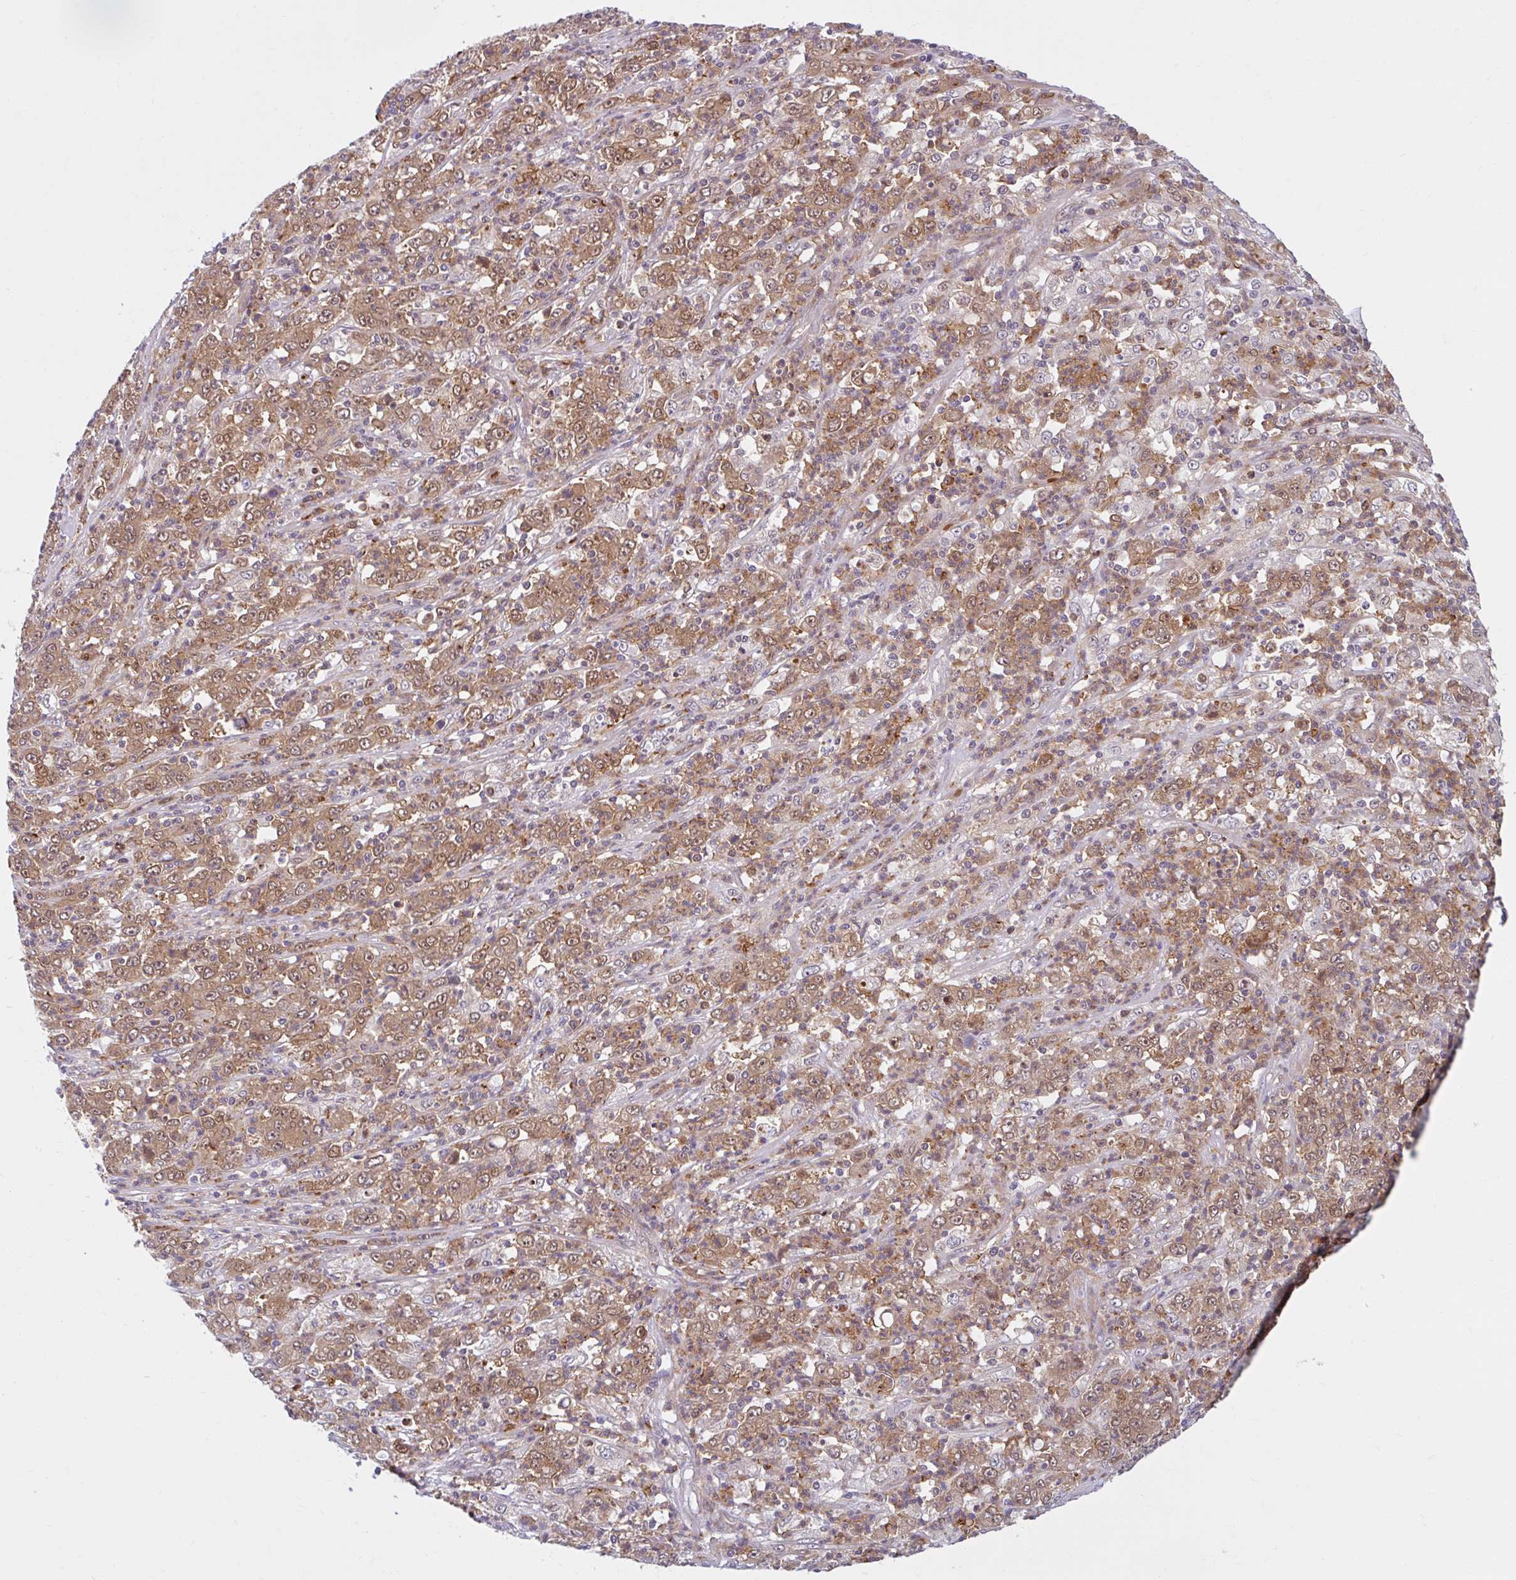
{"staining": {"intensity": "moderate", "quantity": ">75%", "location": "cytoplasmic/membranous,nuclear"}, "tissue": "stomach cancer", "cell_type": "Tumor cells", "image_type": "cancer", "snomed": [{"axis": "morphology", "description": "Adenocarcinoma, NOS"}, {"axis": "topography", "description": "Stomach, lower"}], "caption": "This micrograph displays IHC staining of human stomach cancer, with medium moderate cytoplasmic/membranous and nuclear staining in approximately >75% of tumor cells.", "gene": "HMBS", "patient": {"sex": "female", "age": 71}}